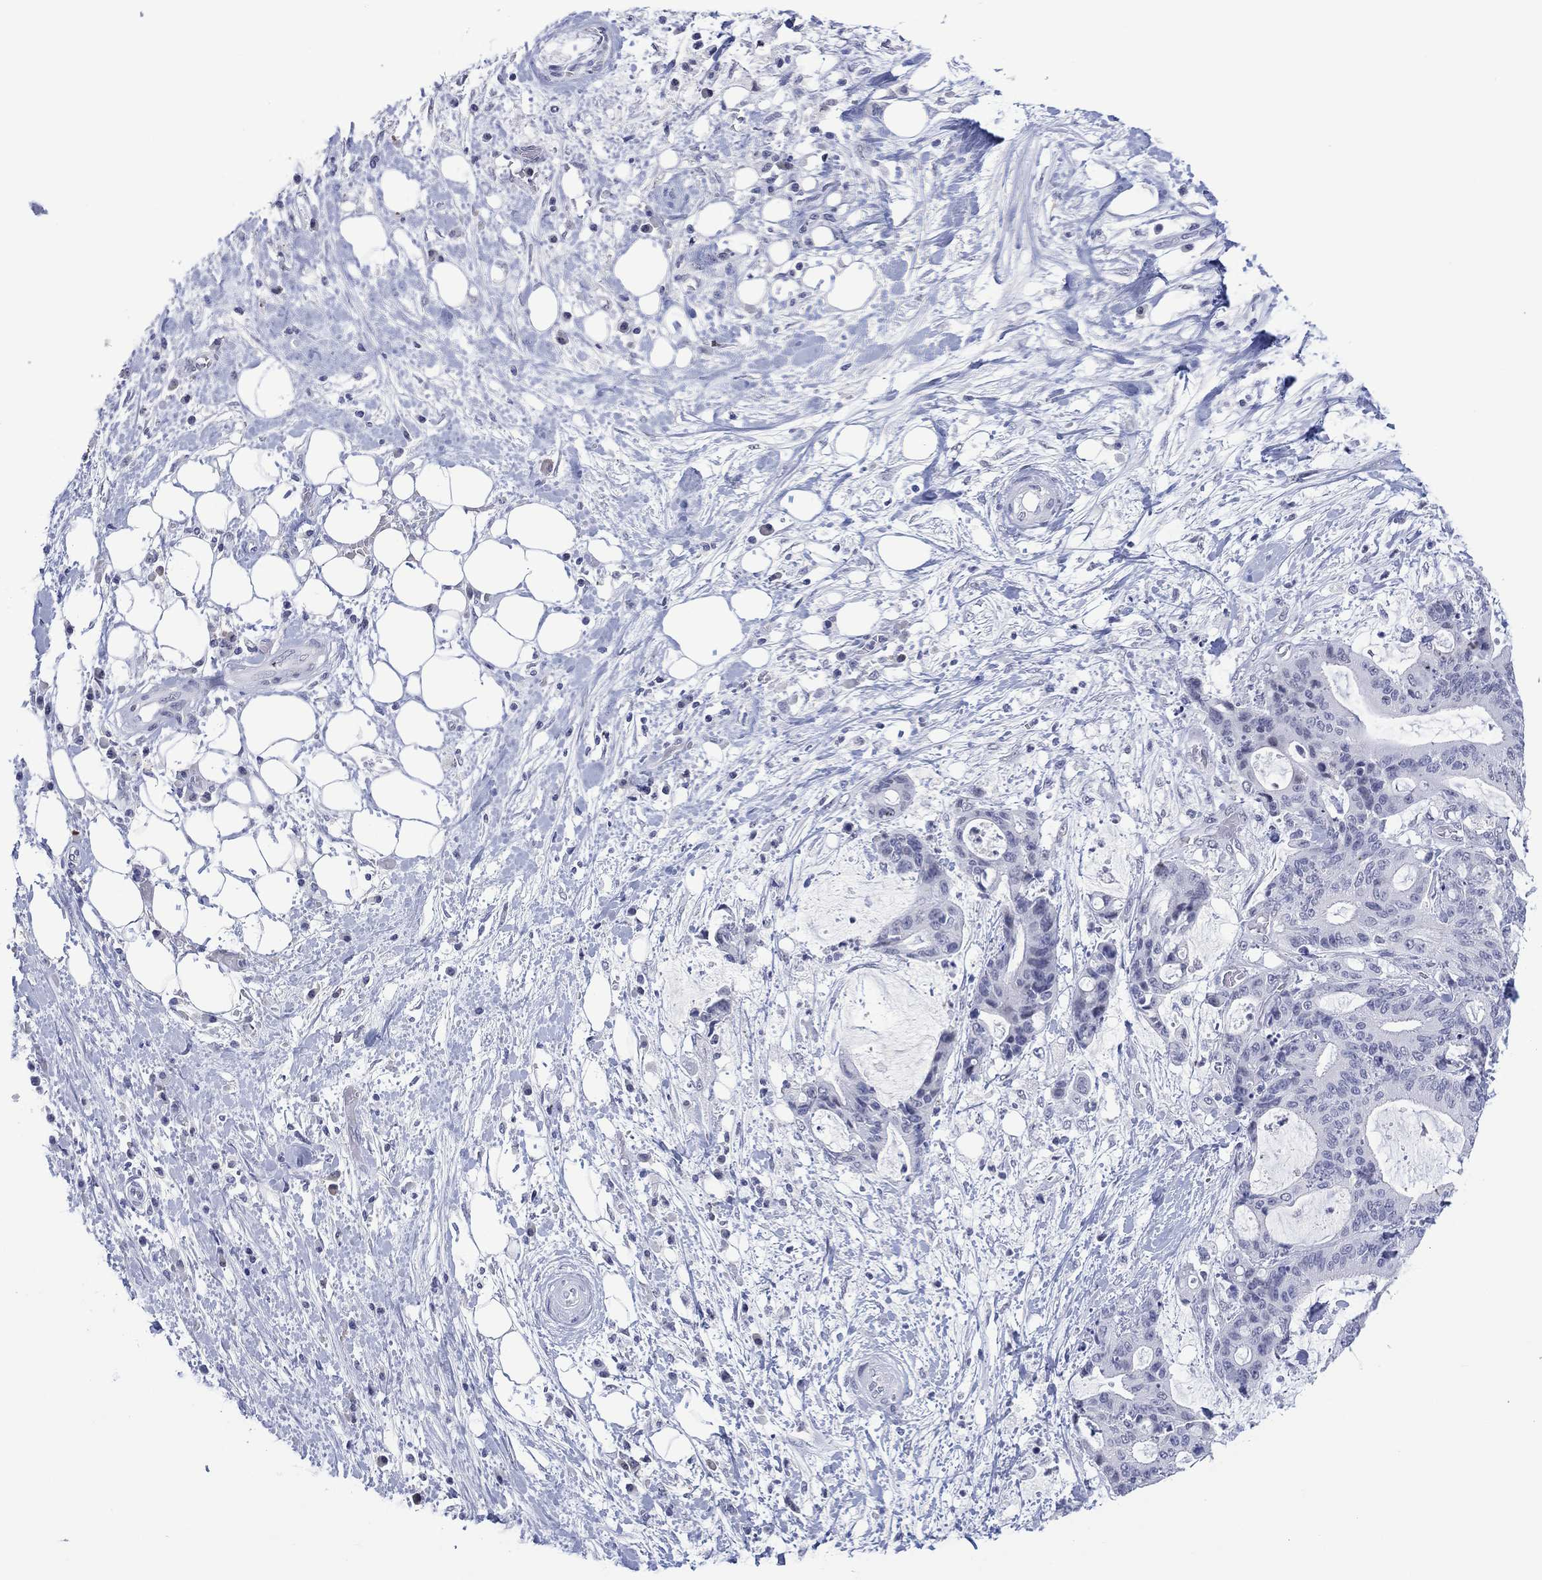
{"staining": {"intensity": "negative", "quantity": "none", "location": "none"}, "tissue": "liver cancer", "cell_type": "Tumor cells", "image_type": "cancer", "snomed": [{"axis": "morphology", "description": "Cholangiocarcinoma"}, {"axis": "topography", "description": "Liver"}], "caption": "Tumor cells show no significant protein staining in liver cancer. (DAB immunohistochemistry with hematoxylin counter stain).", "gene": "UTF1", "patient": {"sex": "female", "age": 73}}